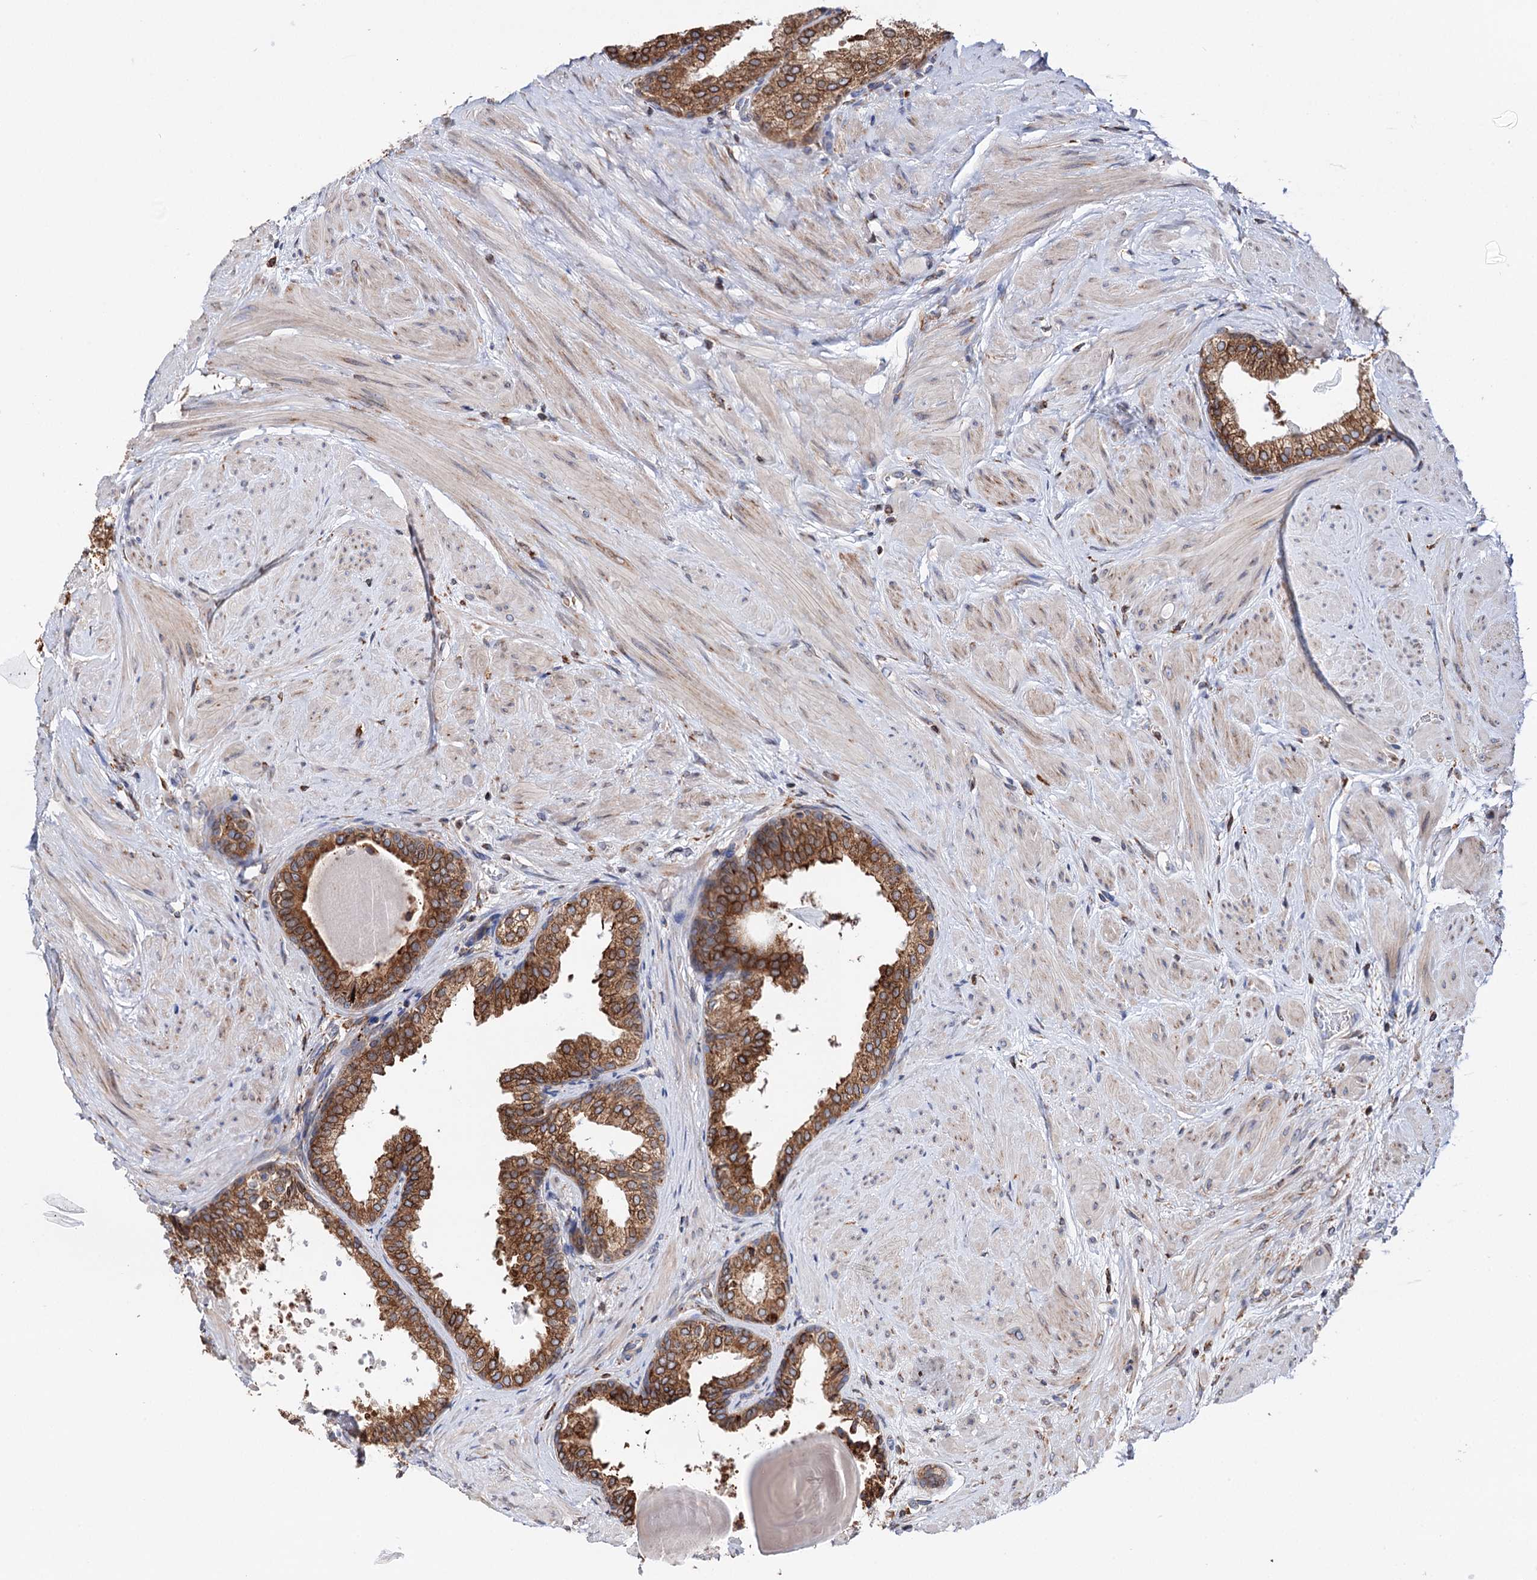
{"staining": {"intensity": "strong", "quantity": ">75%", "location": "cytoplasmic/membranous"}, "tissue": "prostate", "cell_type": "Glandular cells", "image_type": "normal", "snomed": [{"axis": "morphology", "description": "Normal tissue, NOS"}, {"axis": "topography", "description": "Prostate"}], "caption": "High-magnification brightfield microscopy of unremarkable prostate stained with DAB (3,3'-diaminobenzidine) (brown) and counterstained with hematoxylin (blue). glandular cells exhibit strong cytoplasmic/membranous expression is identified in about>75% of cells.", "gene": "ERP29", "patient": {"sex": "male", "age": 48}}